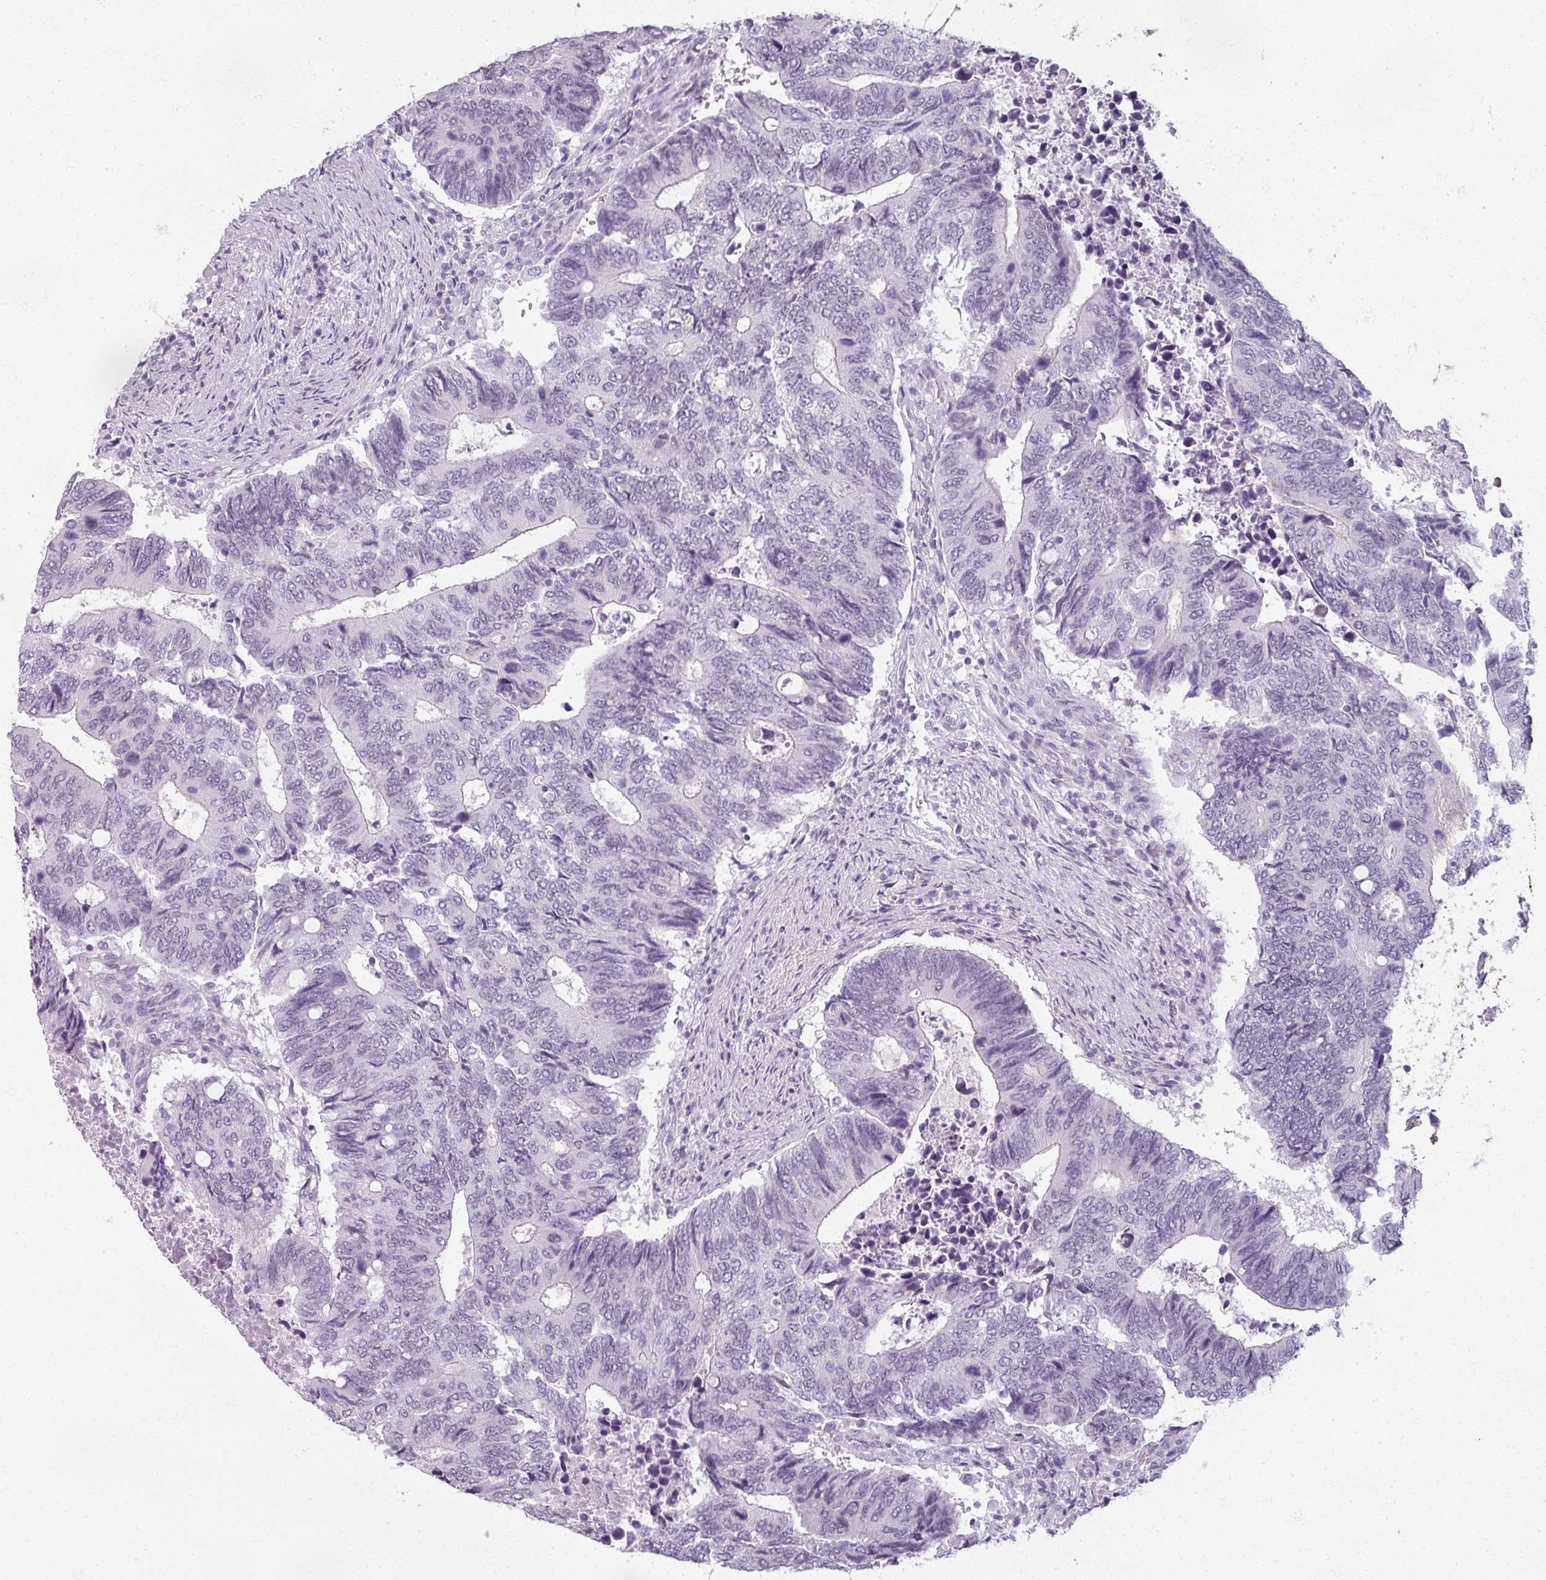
{"staining": {"intensity": "negative", "quantity": "none", "location": "none"}, "tissue": "colorectal cancer", "cell_type": "Tumor cells", "image_type": "cancer", "snomed": [{"axis": "morphology", "description": "Adenocarcinoma, NOS"}, {"axis": "topography", "description": "Colon"}], "caption": "IHC histopathology image of neoplastic tissue: adenocarcinoma (colorectal) stained with DAB (3,3'-diaminobenzidine) reveals no significant protein staining in tumor cells.", "gene": "RFPL2", "patient": {"sex": "male", "age": 87}}